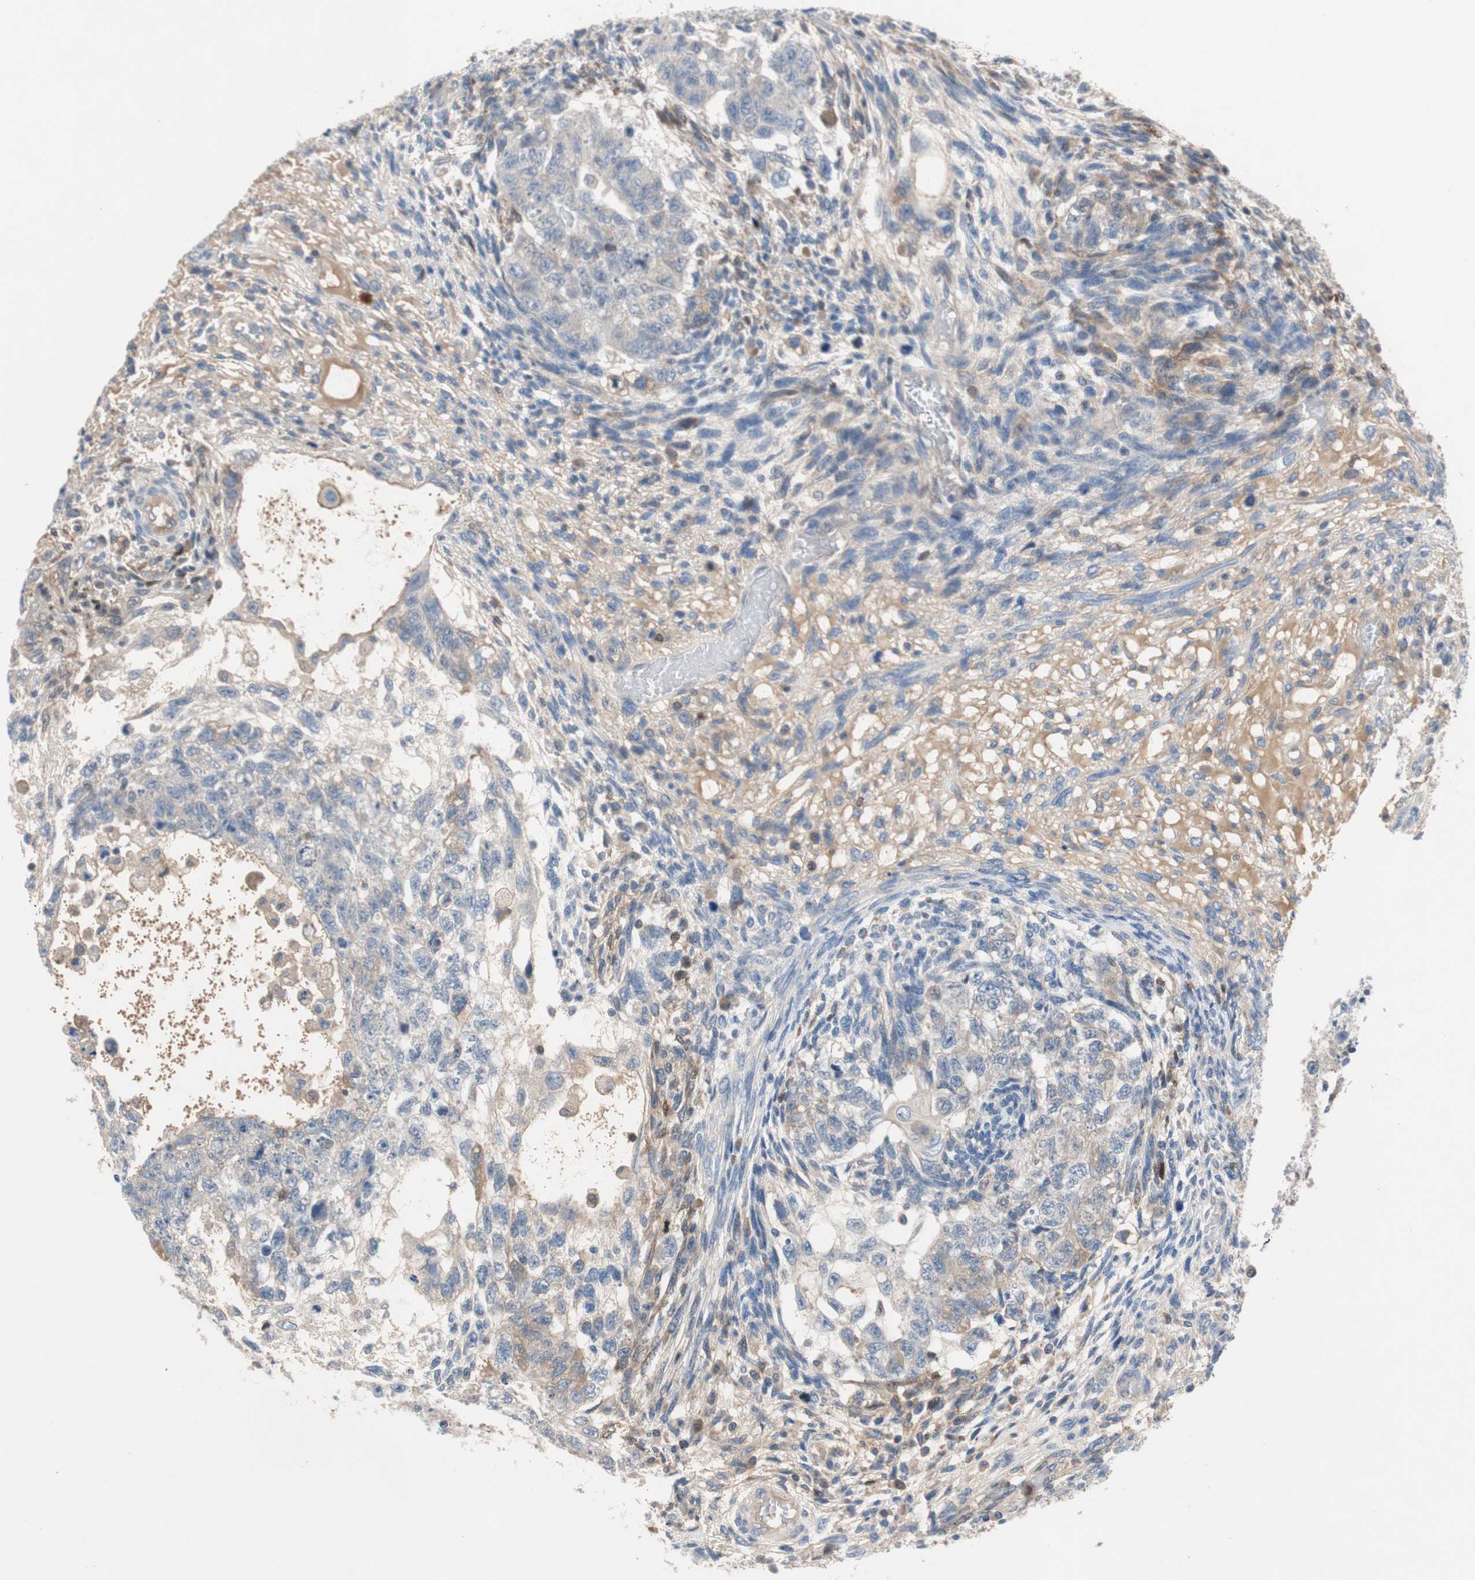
{"staining": {"intensity": "weak", "quantity": "<25%", "location": "cytoplasmic/membranous"}, "tissue": "testis cancer", "cell_type": "Tumor cells", "image_type": "cancer", "snomed": [{"axis": "morphology", "description": "Normal tissue, NOS"}, {"axis": "morphology", "description": "Carcinoma, Embryonal, NOS"}, {"axis": "topography", "description": "Testis"}], "caption": "IHC photomicrograph of human testis embryonal carcinoma stained for a protein (brown), which displays no staining in tumor cells. (Brightfield microscopy of DAB IHC at high magnification).", "gene": "RELB", "patient": {"sex": "male", "age": 36}}